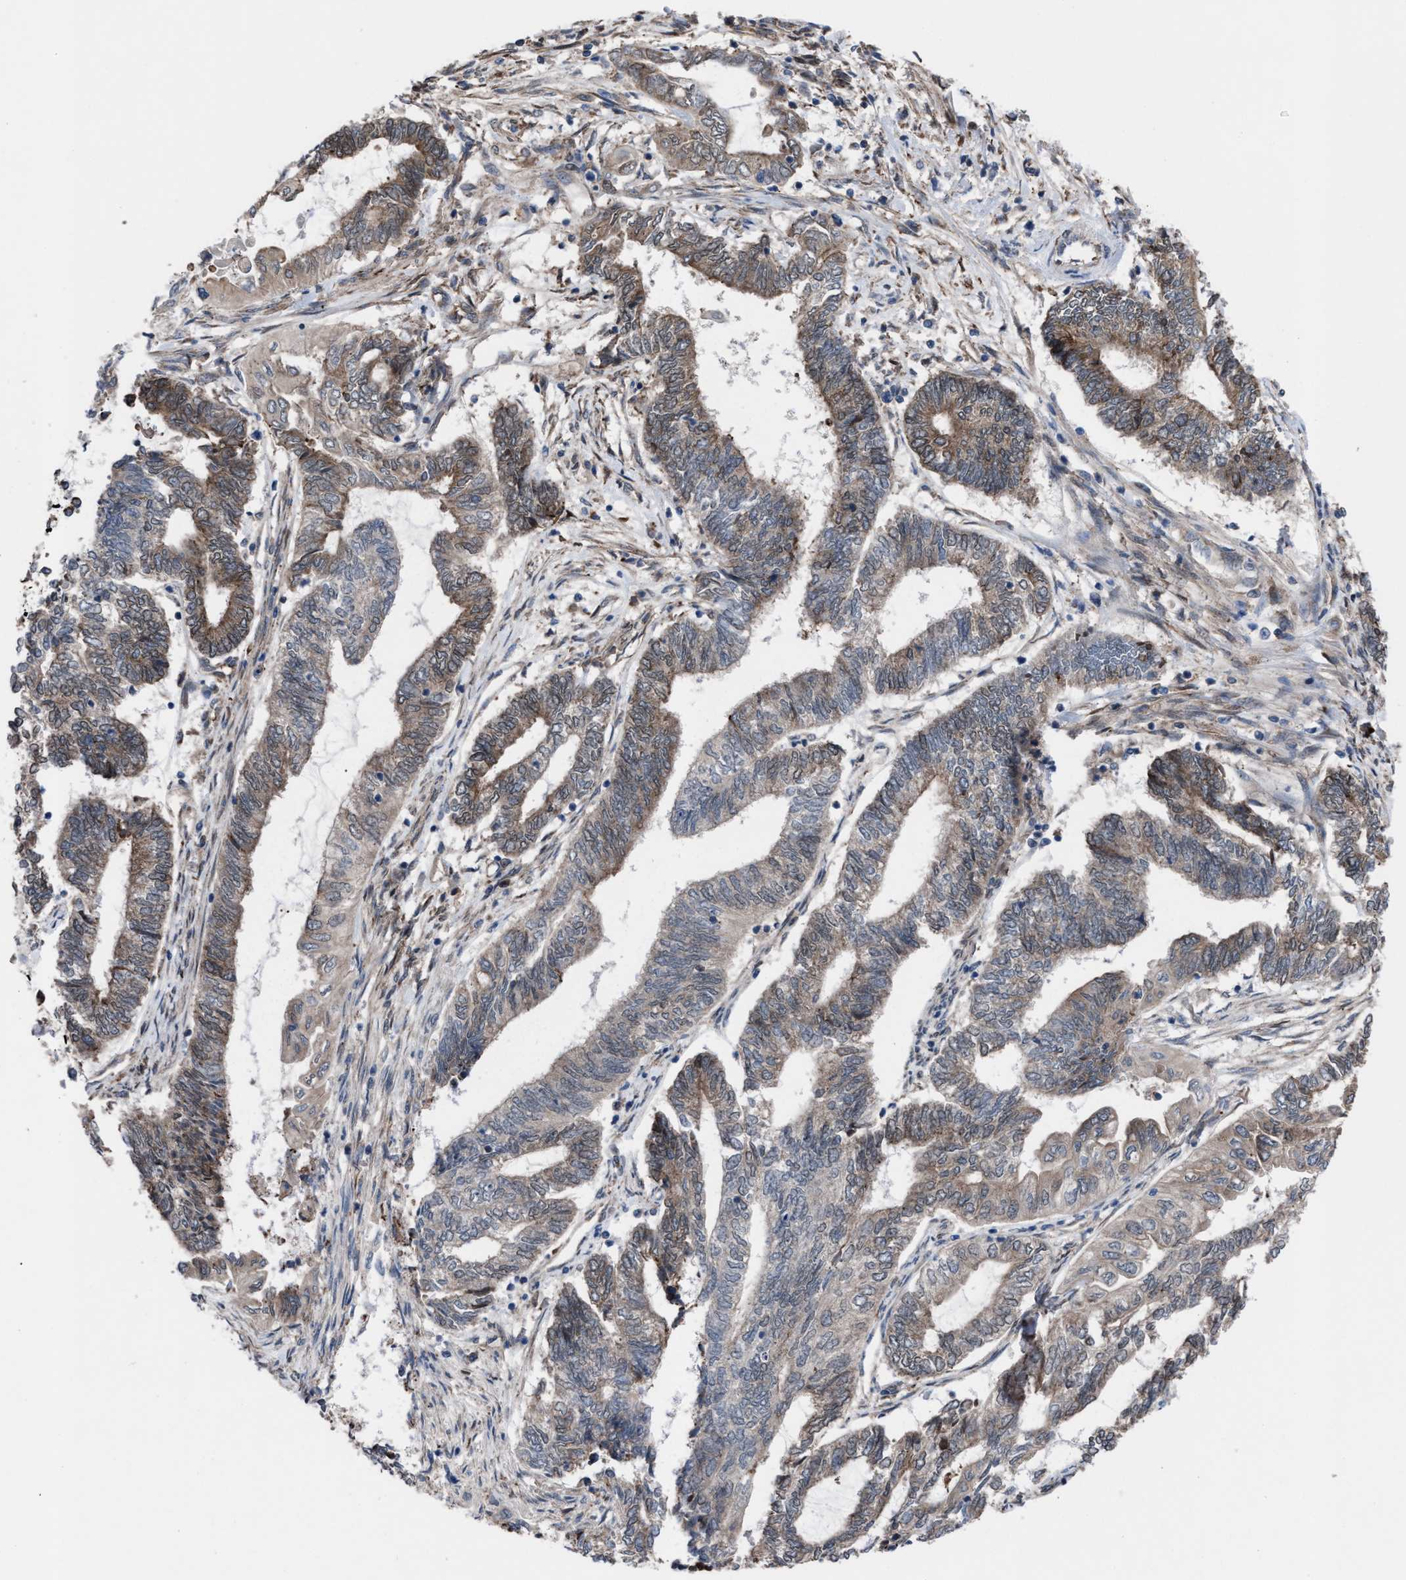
{"staining": {"intensity": "weak", "quantity": ">75%", "location": "cytoplasmic/membranous"}, "tissue": "endometrial cancer", "cell_type": "Tumor cells", "image_type": "cancer", "snomed": [{"axis": "morphology", "description": "Adenocarcinoma, NOS"}, {"axis": "topography", "description": "Uterus"}, {"axis": "topography", "description": "Endometrium"}], "caption": "Adenocarcinoma (endometrial) stained for a protein displays weak cytoplasmic/membranous positivity in tumor cells.", "gene": "TP53BP2", "patient": {"sex": "female", "age": 70}}